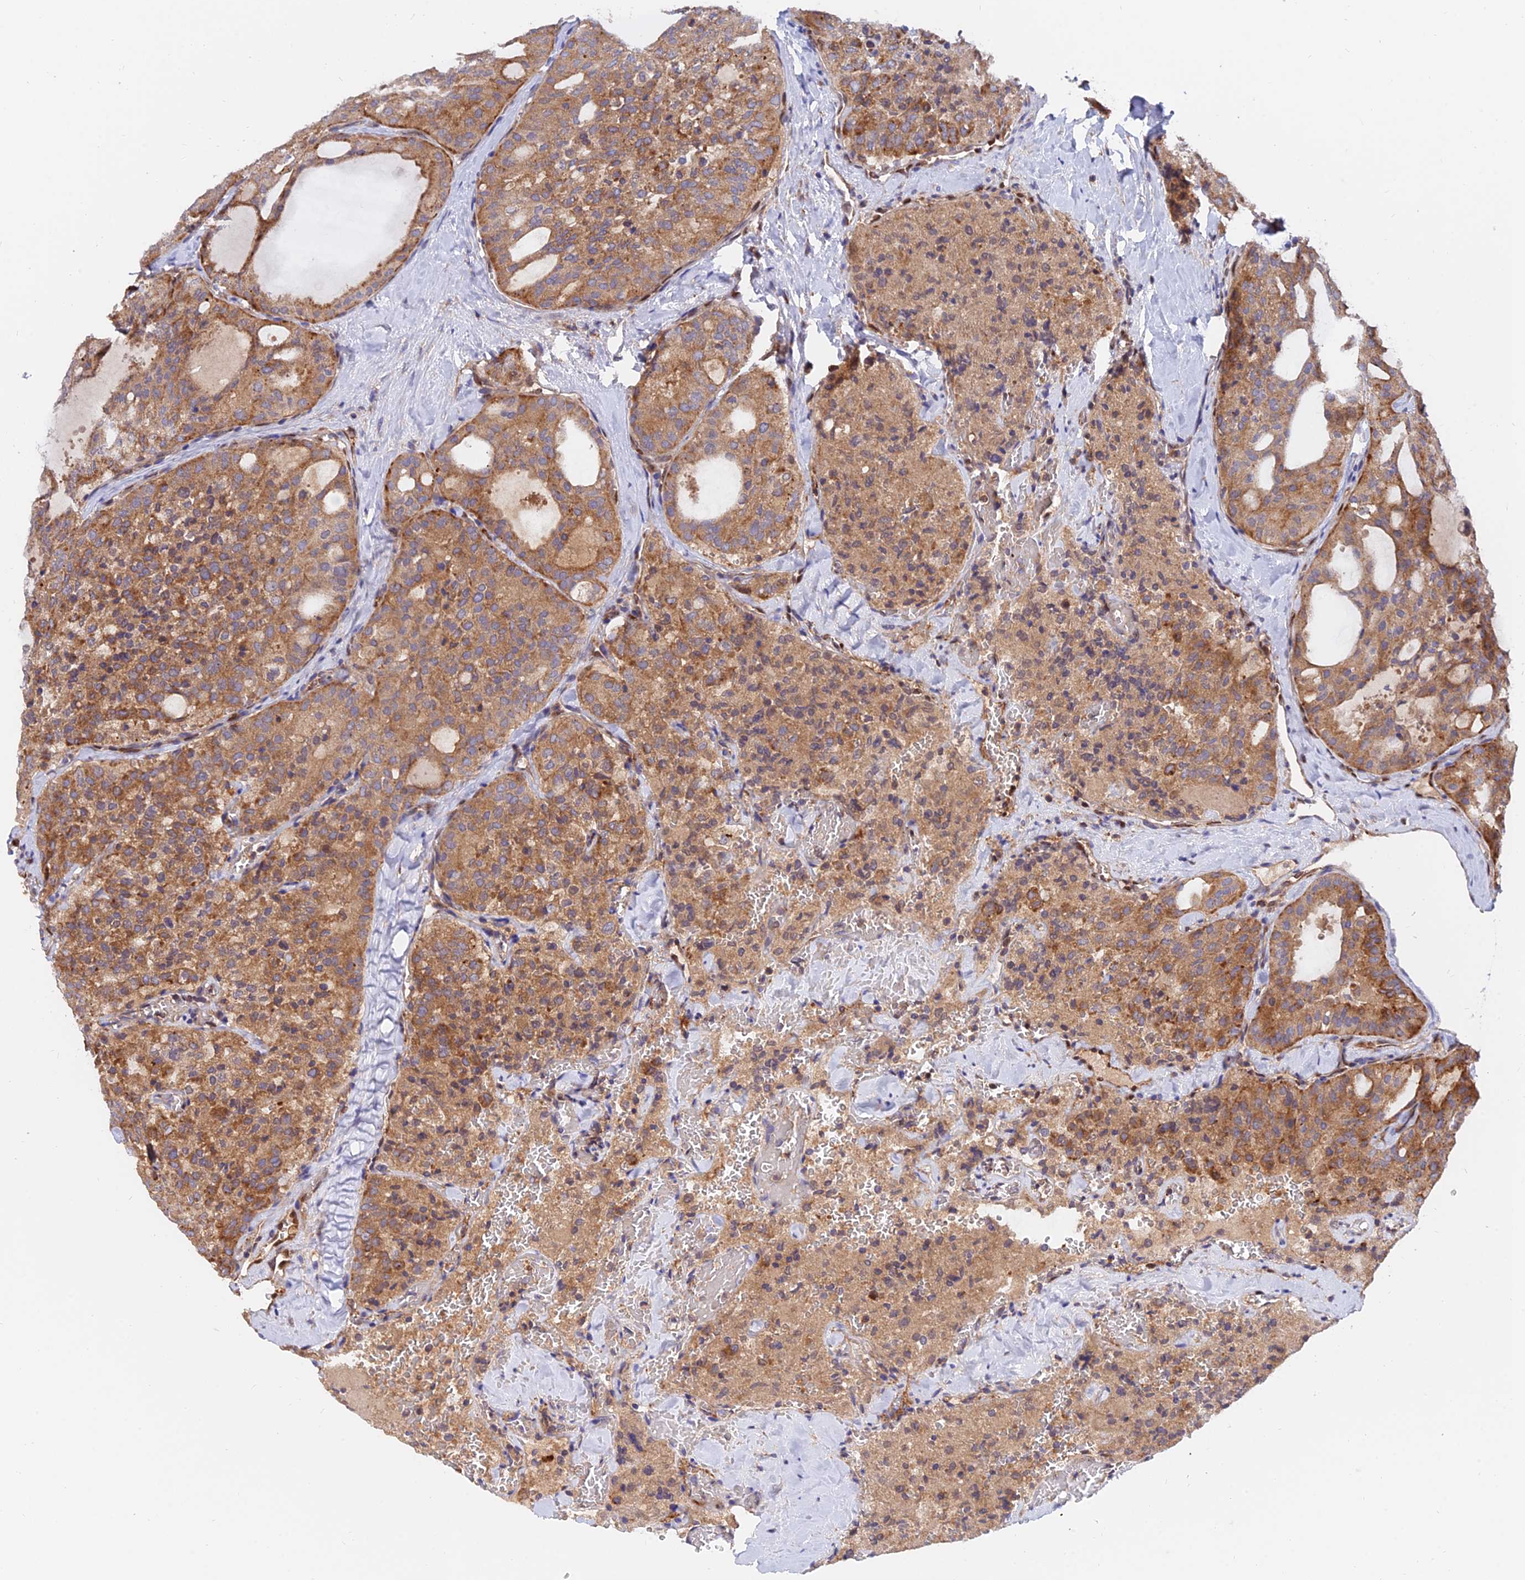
{"staining": {"intensity": "moderate", "quantity": ">75%", "location": "cytoplasmic/membranous"}, "tissue": "thyroid cancer", "cell_type": "Tumor cells", "image_type": "cancer", "snomed": [{"axis": "morphology", "description": "Follicular adenoma carcinoma, NOS"}, {"axis": "topography", "description": "Thyroid gland"}], "caption": "A brown stain shows moderate cytoplasmic/membranous positivity of a protein in human thyroid cancer (follicular adenoma carcinoma) tumor cells.", "gene": "PODNL1", "patient": {"sex": "male", "age": 75}}